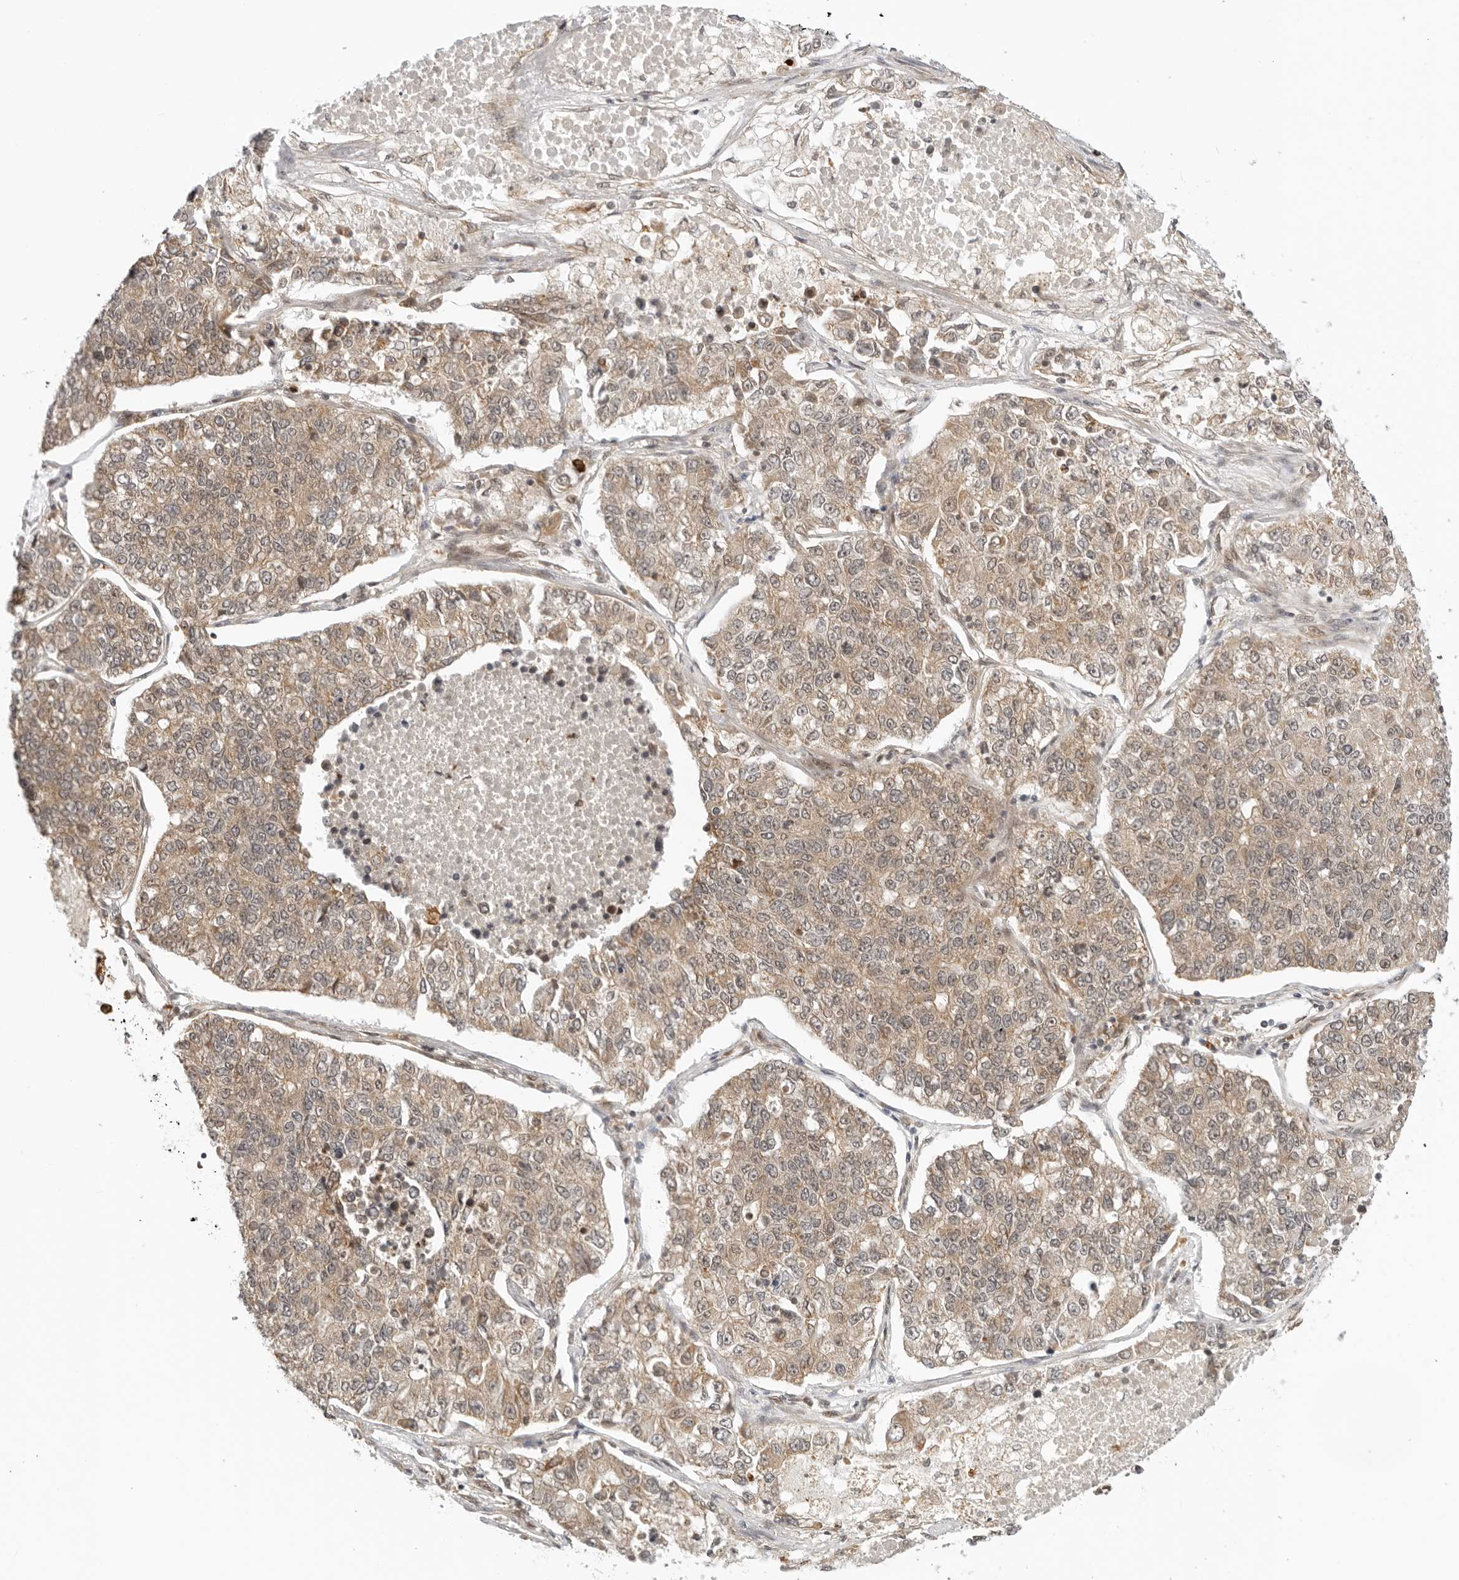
{"staining": {"intensity": "weak", "quantity": ">75%", "location": "cytoplasmic/membranous"}, "tissue": "lung cancer", "cell_type": "Tumor cells", "image_type": "cancer", "snomed": [{"axis": "morphology", "description": "Adenocarcinoma, NOS"}, {"axis": "topography", "description": "Lung"}], "caption": "Tumor cells demonstrate low levels of weak cytoplasmic/membranous positivity in approximately >75% of cells in human lung adenocarcinoma.", "gene": "RC3H1", "patient": {"sex": "male", "age": 49}}